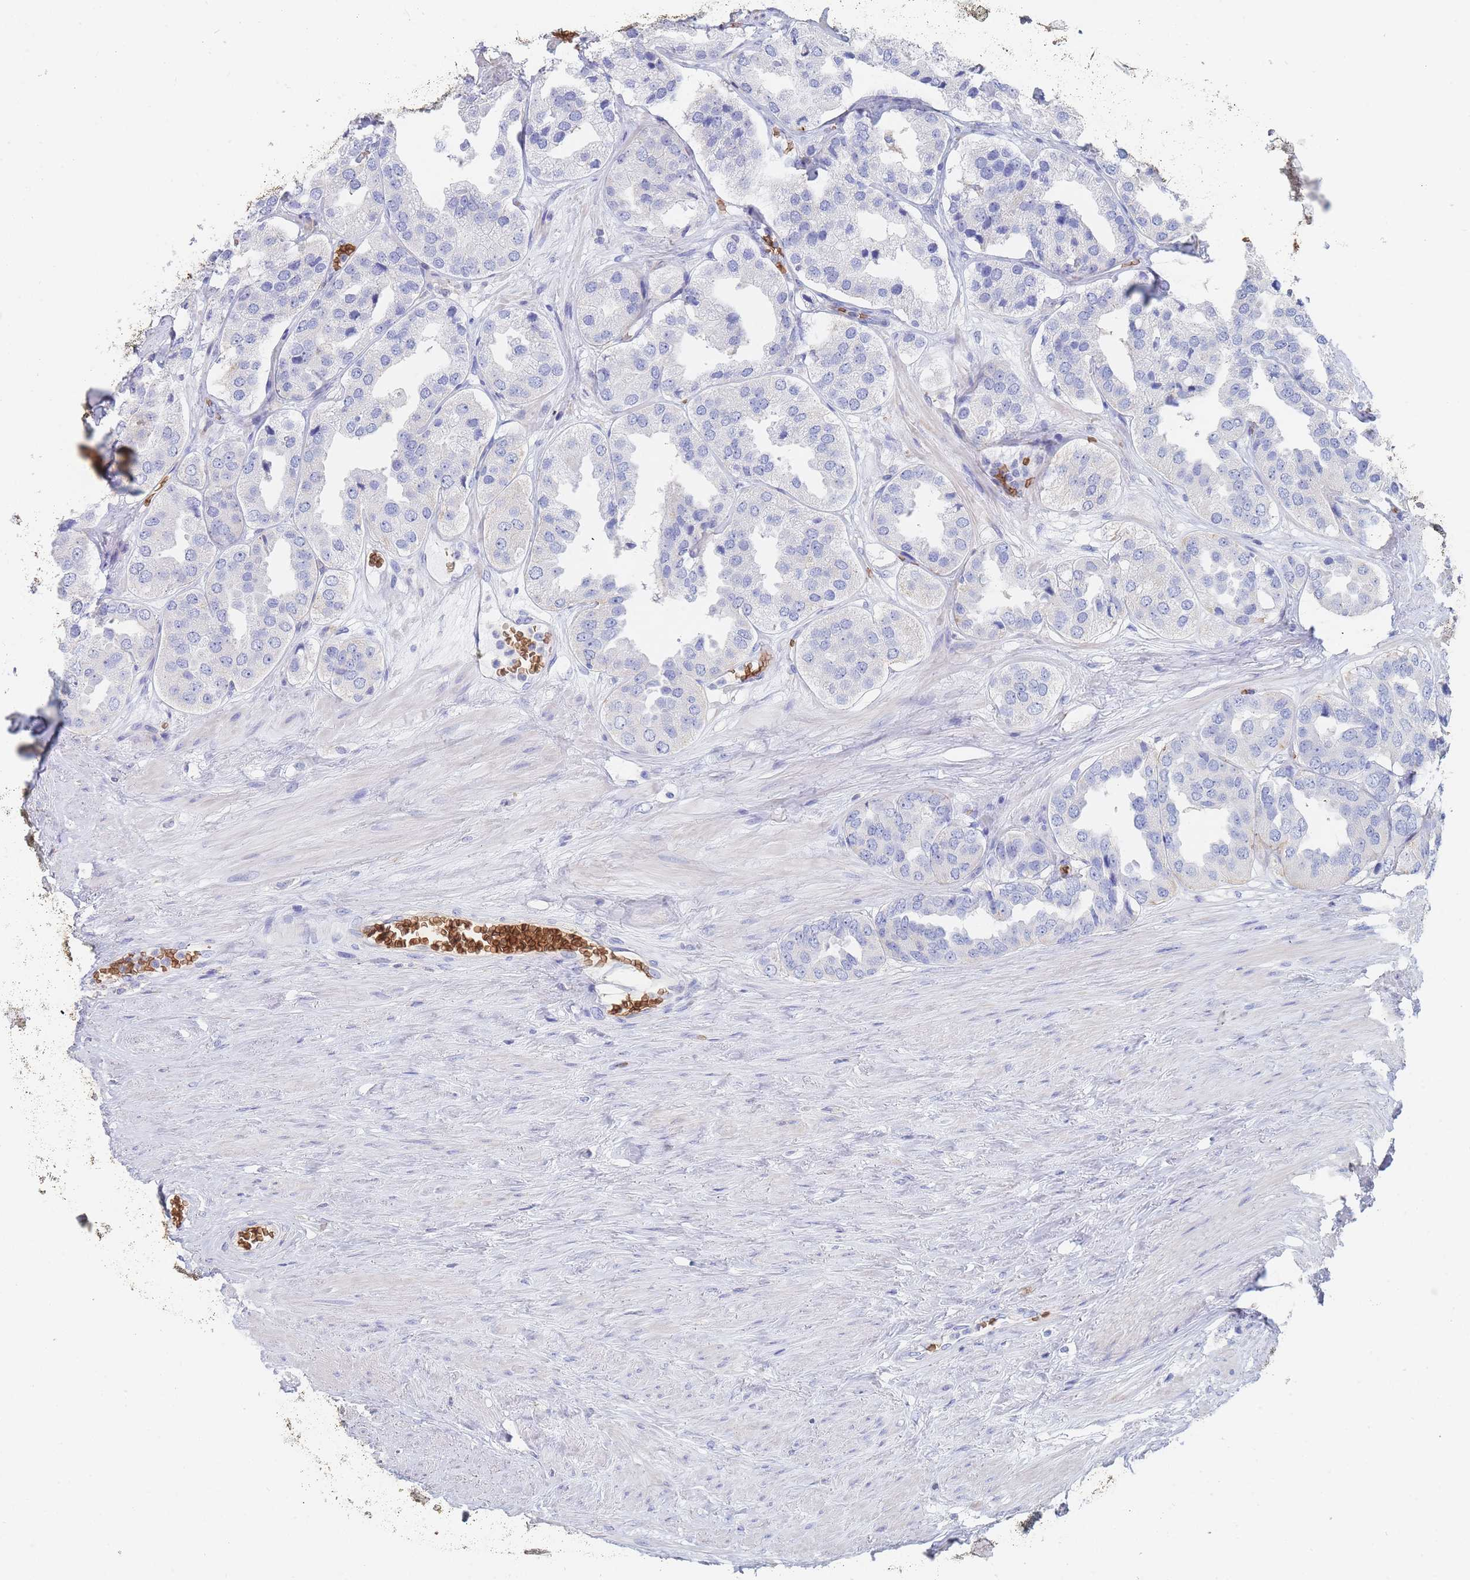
{"staining": {"intensity": "negative", "quantity": "none", "location": "none"}, "tissue": "prostate cancer", "cell_type": "Tumor cells", "image_type": "cancer", "snomed": [{"axis": "morphology", "description": "Adenocarcinoma, High grade"}, {"axis": "topography", "description": "Prostate"}], "caption": "High magnification brightfield microscopy of high-grade adenocarcinoma (prostate) stained with DAB (3,3'-diaminobenzidine) (brown) and counterstained with hematoxylin (blue): tumor cells show no significant staining.", "gene": "SLC2A1", "patient": {"sex": "male", "age": 63}}